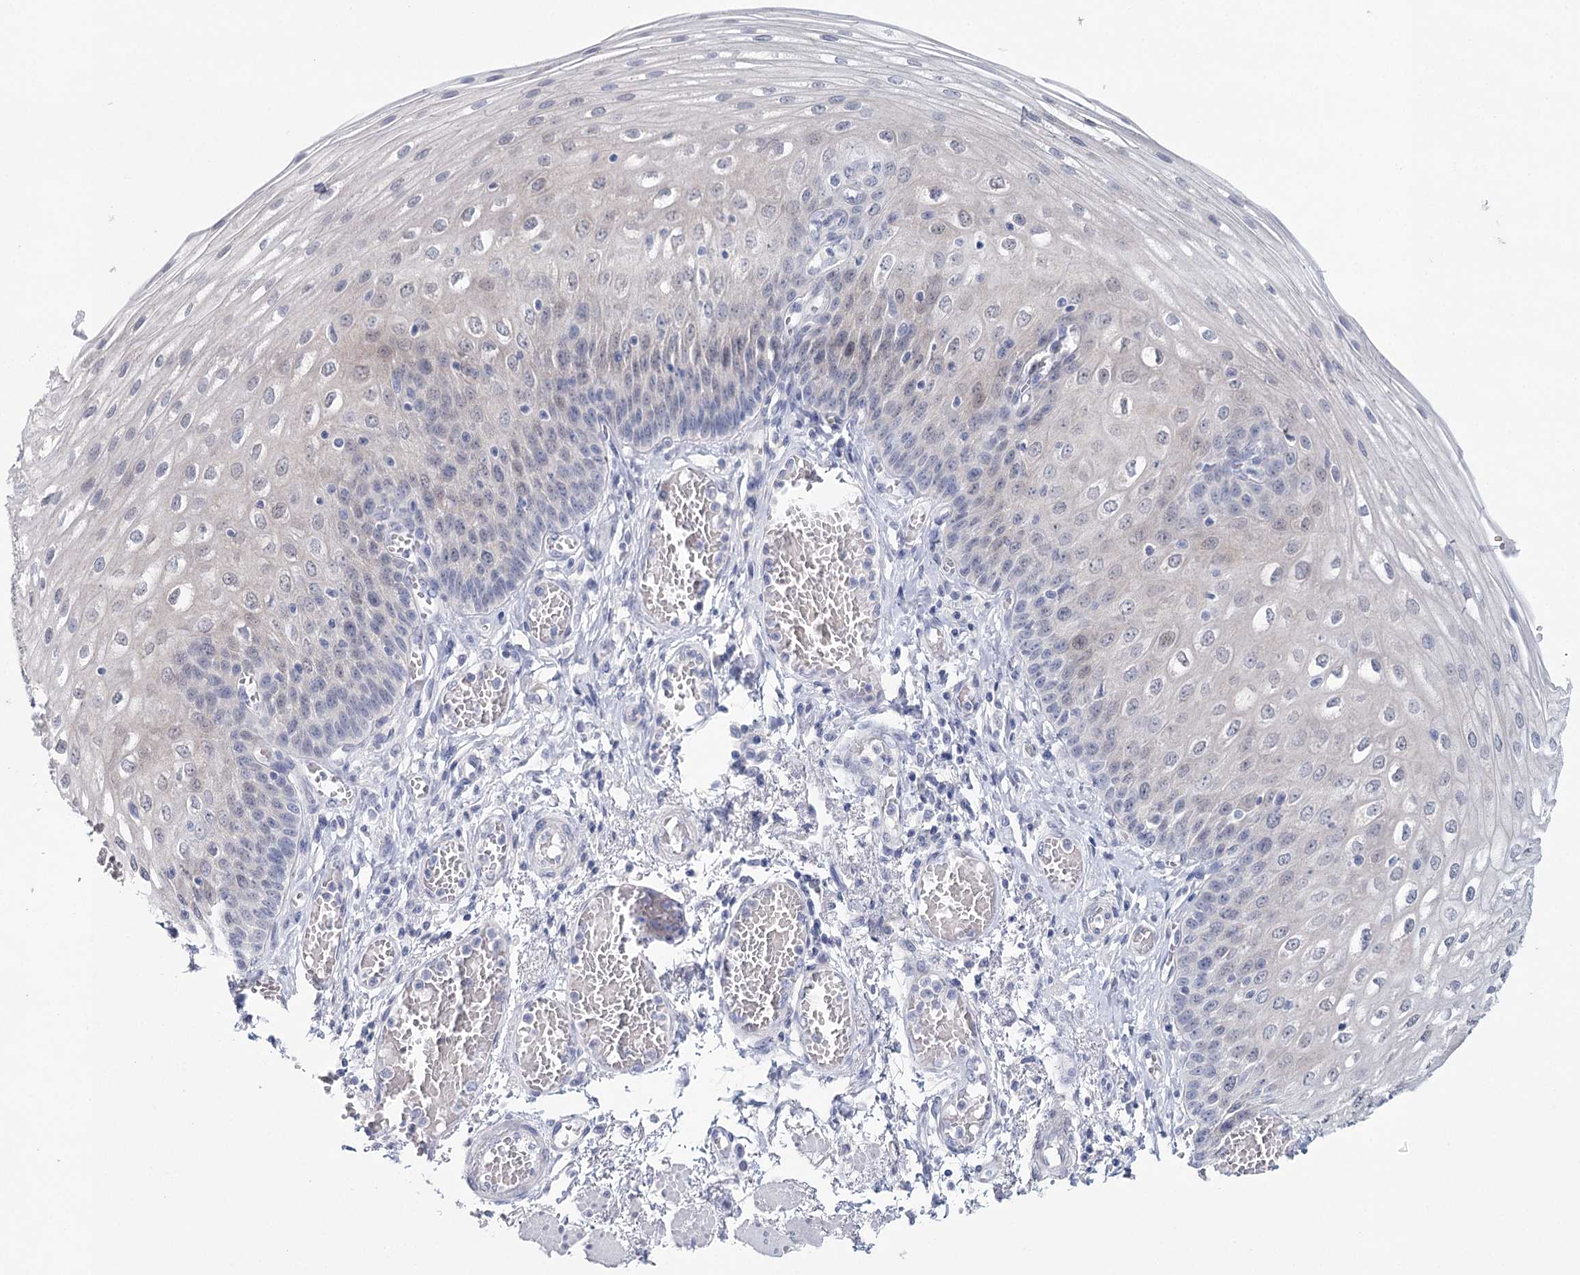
{"staining": {"intensity": "negative", "quantity": "none", "location": "none"}, "tissue": "esophagus", "cell_type": "Squamous epithelial cells", "image_type": "normal", "snomed": [{"axis": "morphology", "description": "Normal tissue, NOS"}, {"axis": "topography", "description": "Esophagus"}], "caption": "This is an immunohistochemistry (IHC) photomicrograph of normal human esophagus. There is no staining in squamous epithelial cells.", "gene": "HSPA4L", "patient": {"sex": "male", "age": 81}}